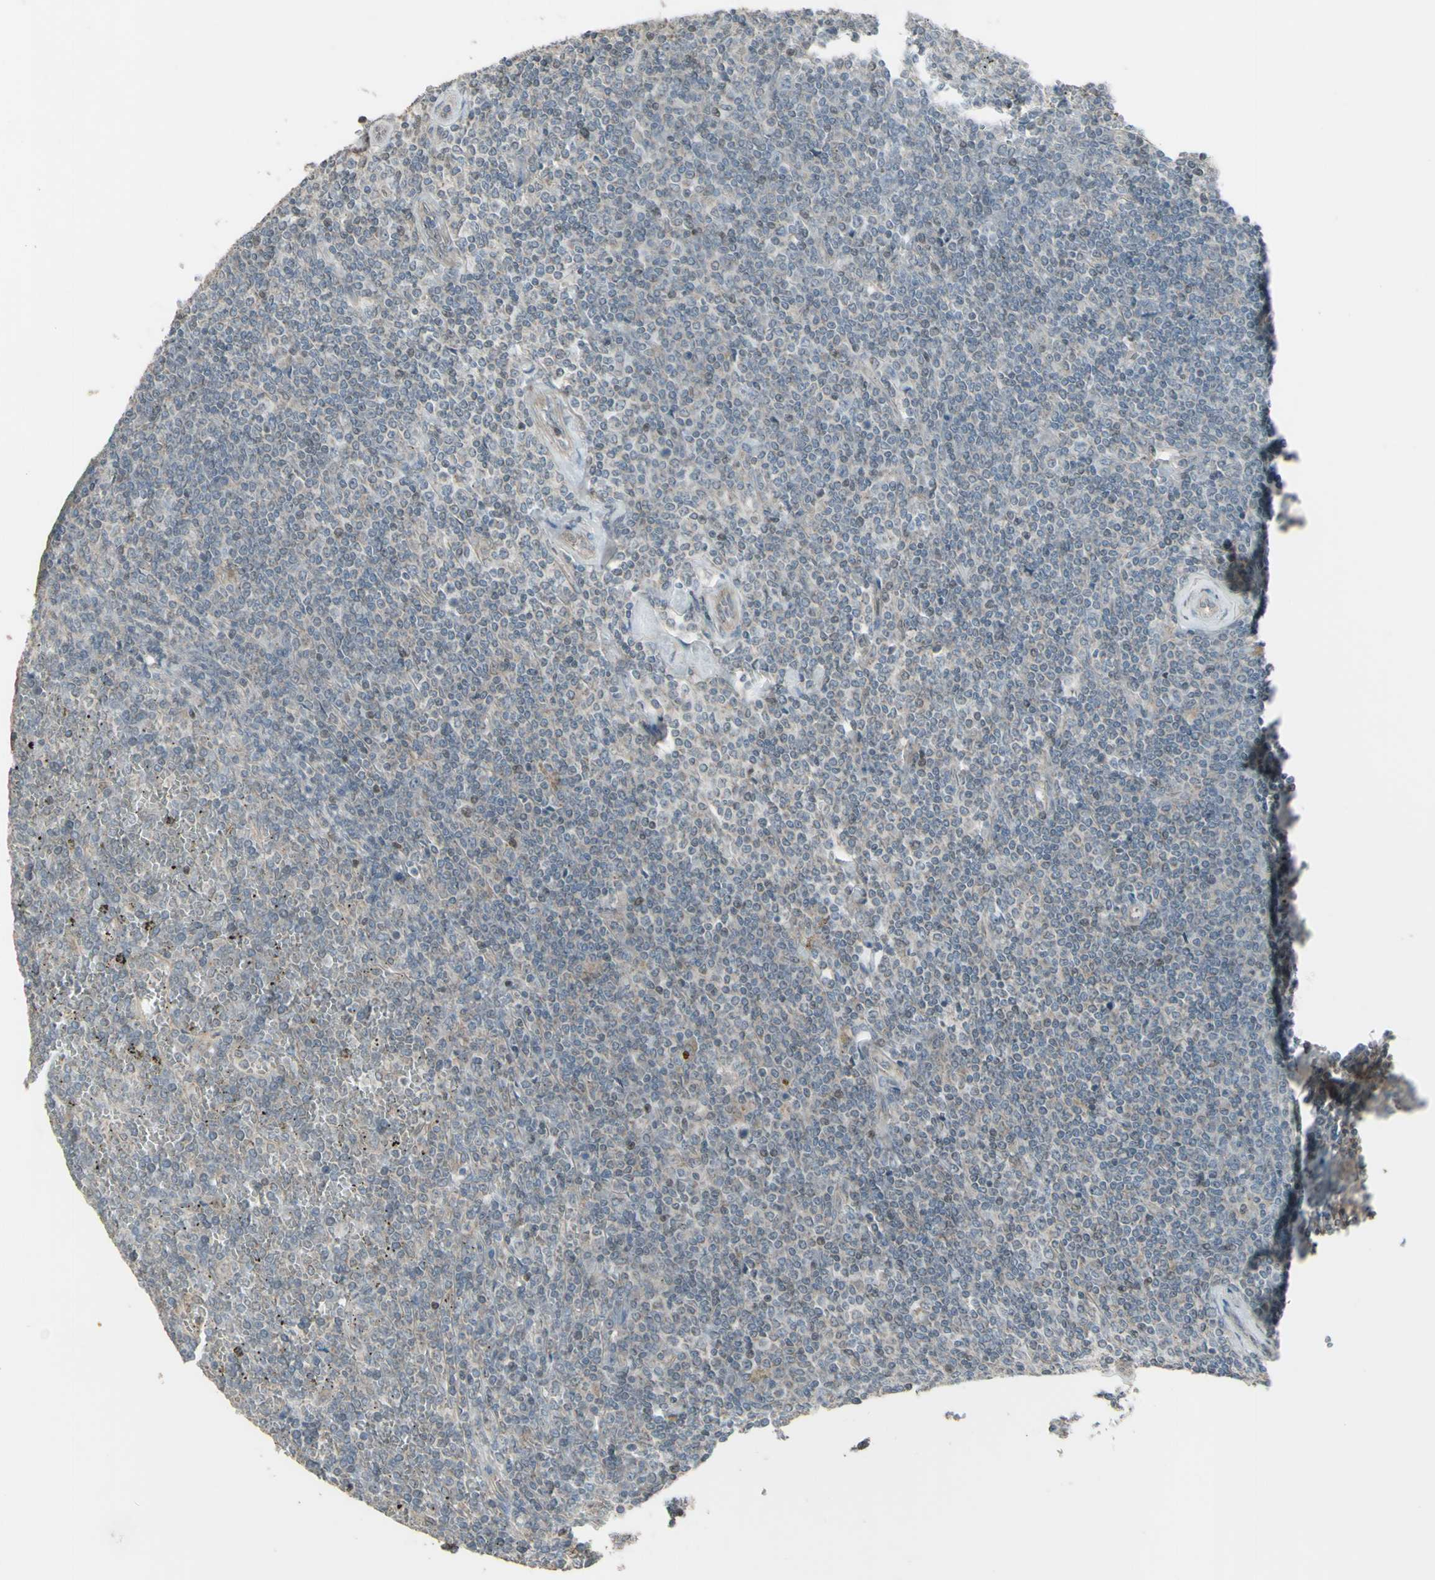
{"staining": {"intensity": "negative", "quantity": "none", "location": "none"}, "tissue": "lymphoma", "cell_type": "Tumor cells", "image_type": "cancer", "snomed": [{"axis": "morphology", "description": "Malignant lymphoma, non-Hodgkin's type, Low grade"}, {"axis": "topography", "description": "Spleen"}], "caption": "Immunohistochemical staining of human lymphoma shows no significant positivity in tumor cells.", "gene": "FXYD3", "patient": {"sex": "female", "age": 19}}